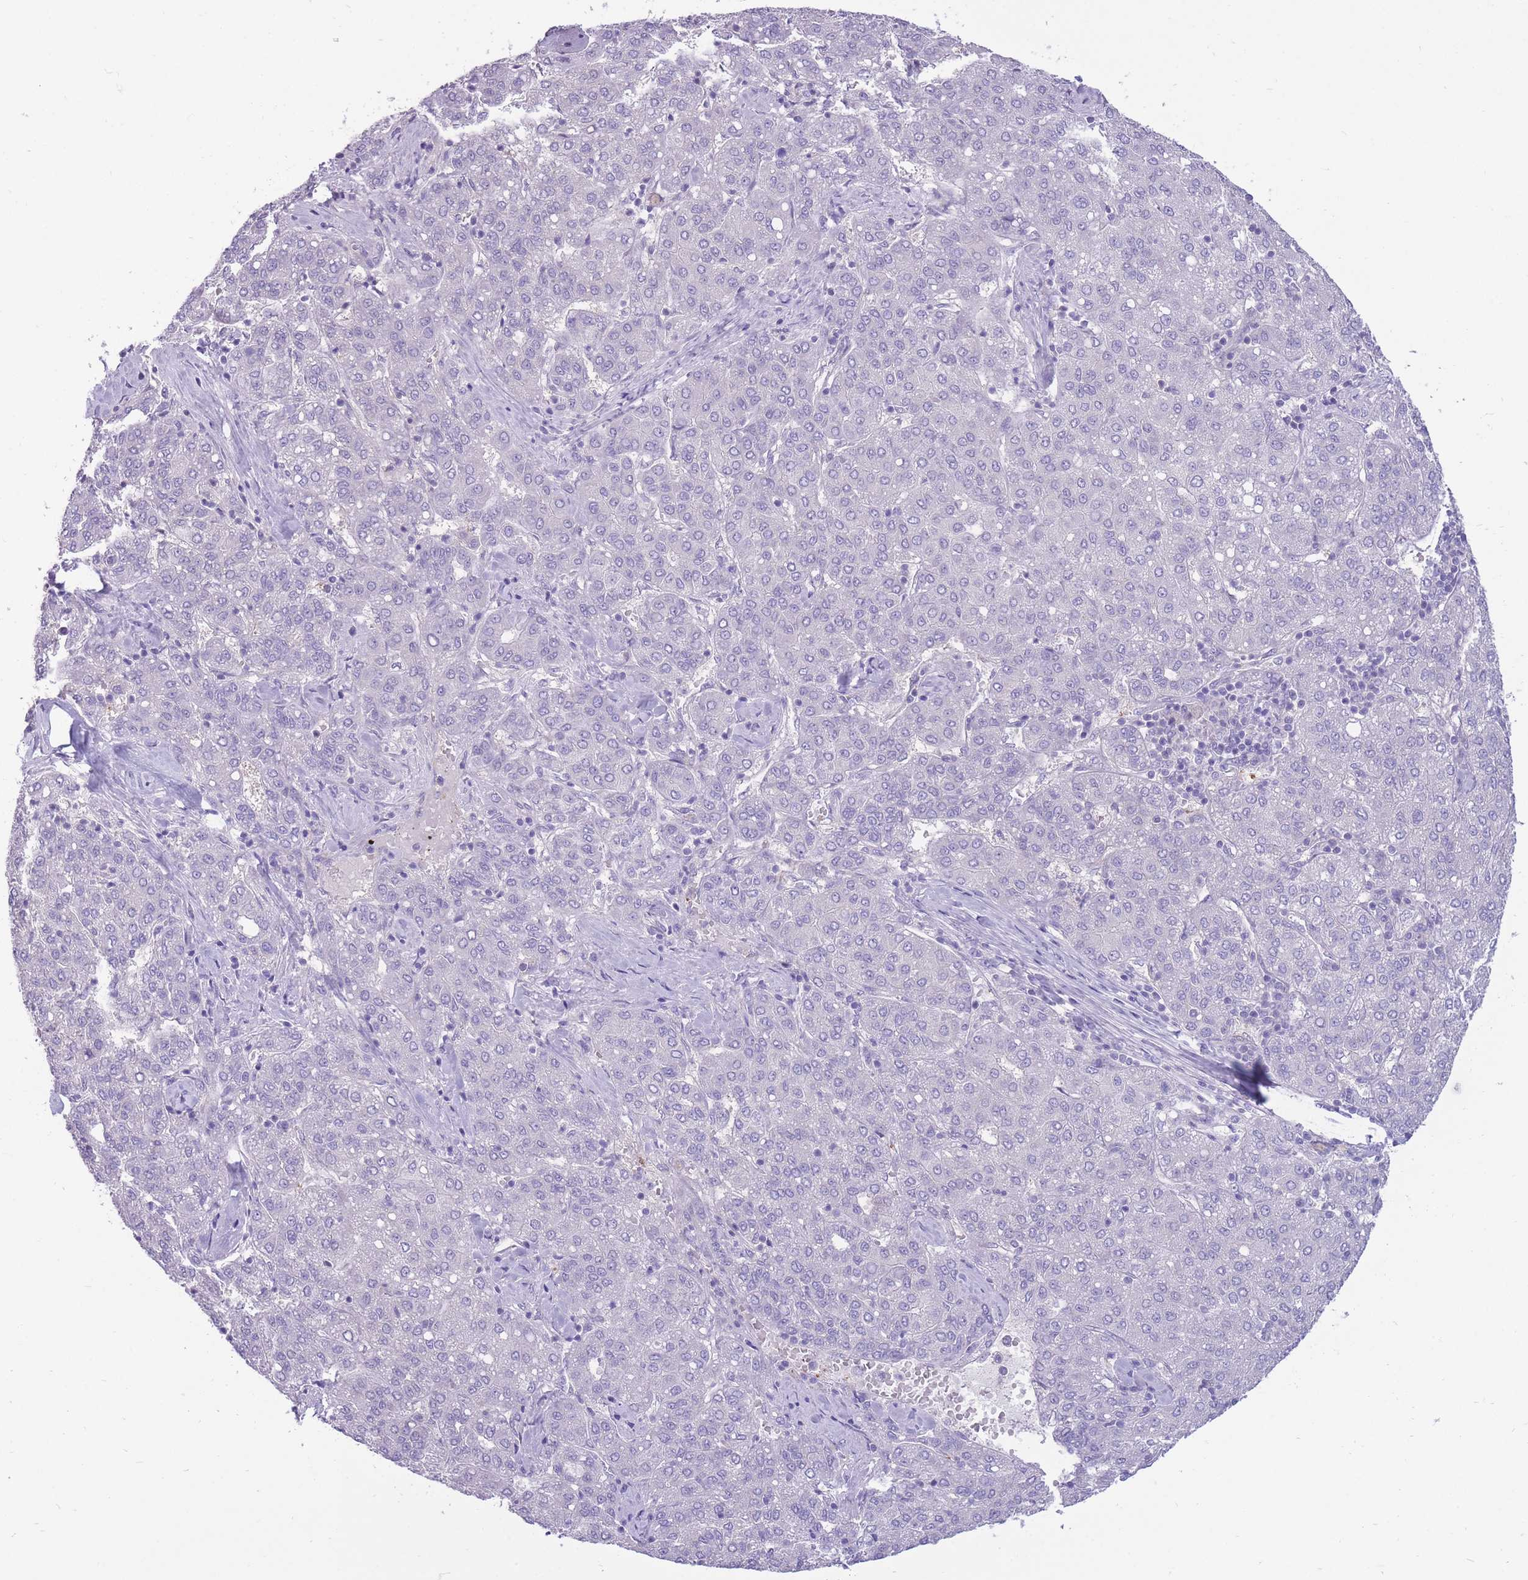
{"staining": {"intensity": "negative", "quantity": "none", "location": "none"}, "tissue": "liver cancer", "cell_type": "Tumor cells", "image_type": "cancer", "snomed": [{"axis": "morphology", "description": "Carcinoma, Hepatocellular, NOS"}, {"axis": "topography", "description": "Liver"}], "caption": "Immunohistochemical staining of human liver hepatocellular carcinoma shows no significant staining in tumor cells. Brightfield microscopy of immunohistochemistry (IHC) stained with DAB (brown) and hematoxylin (blue), captured at high magnification.", "gene": "RGS11", "patient": {"sex": "male", "age": 65}}